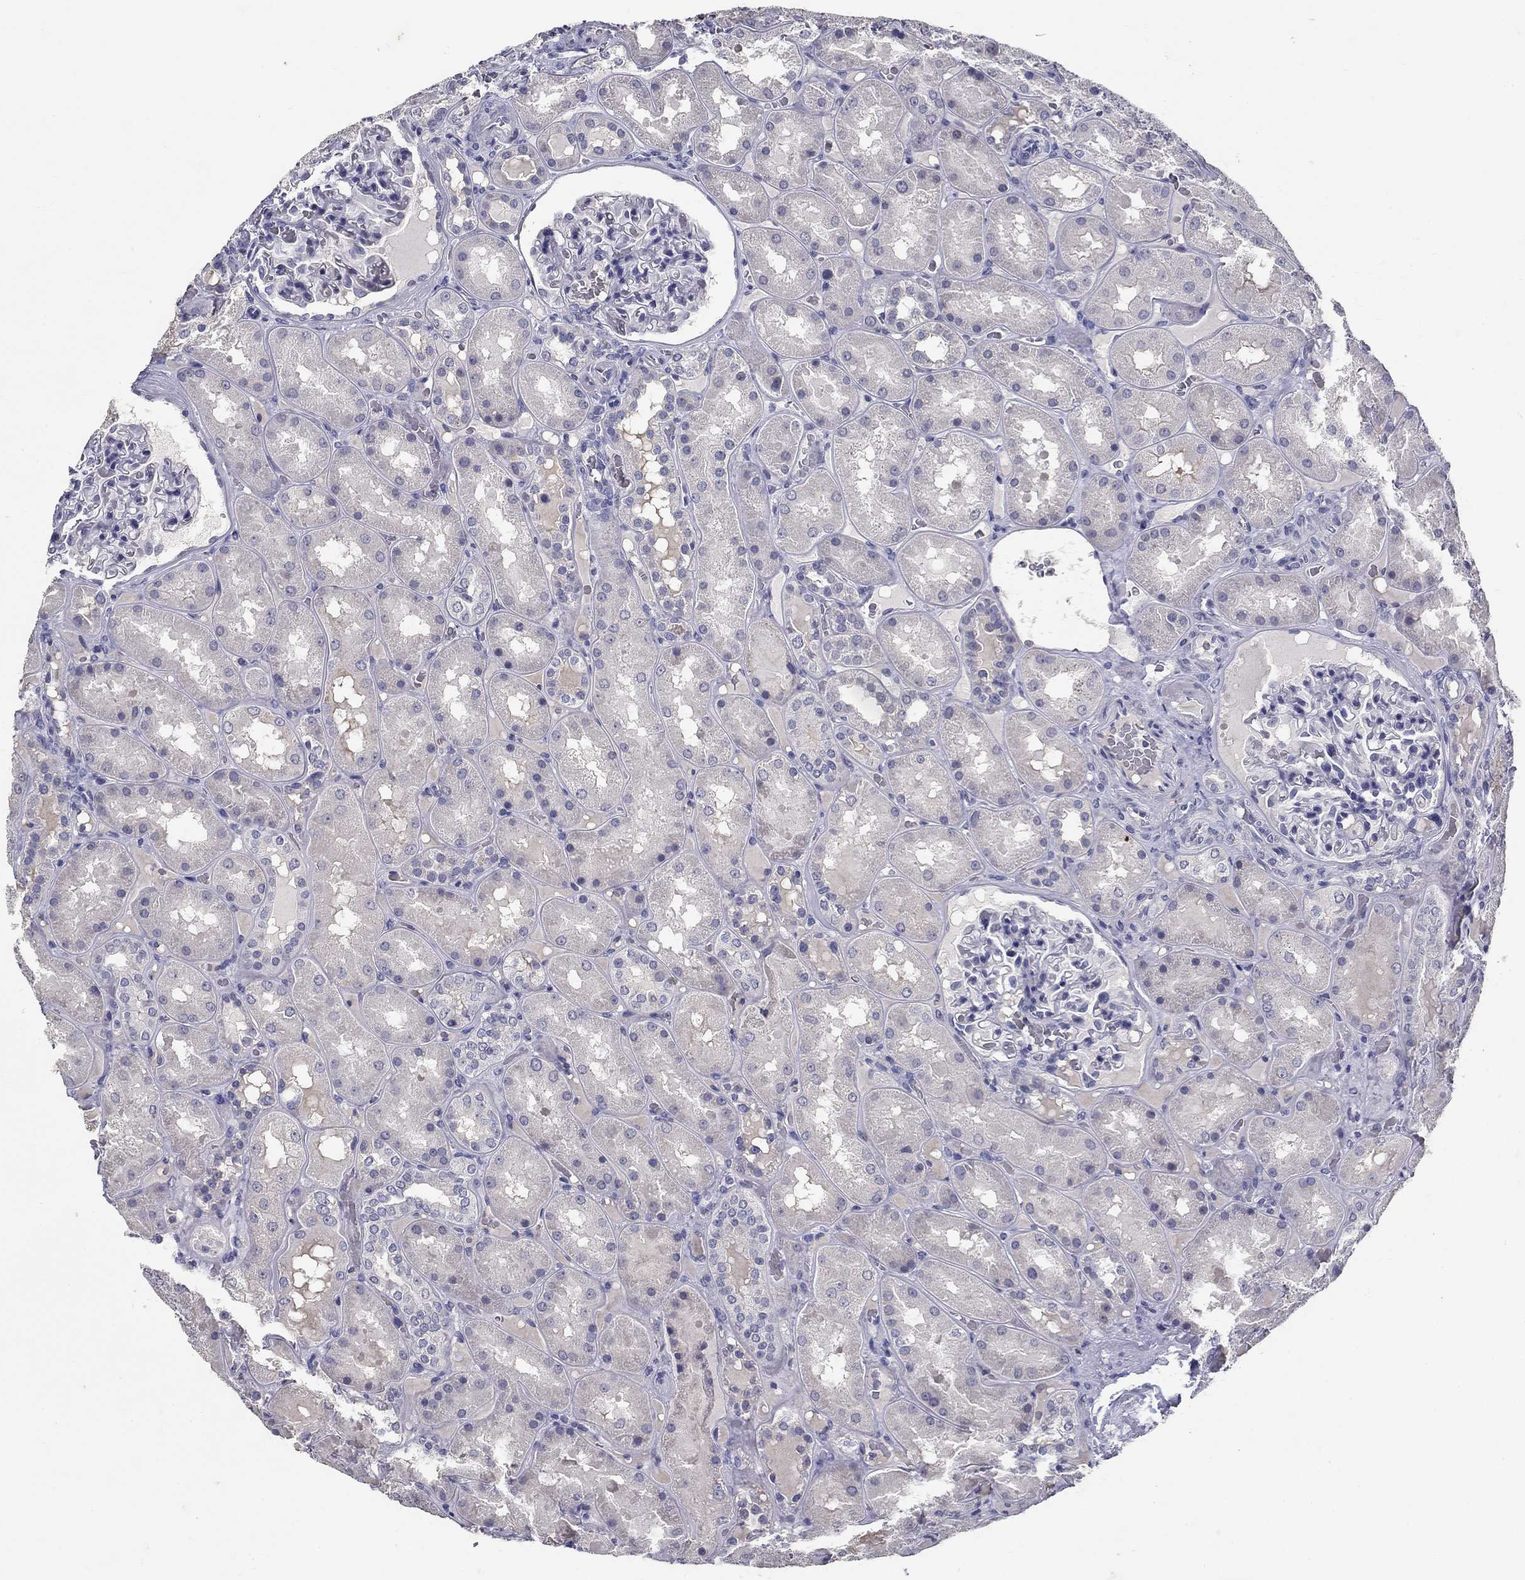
{"staining": {"intensity": "negative", "quantity": "none", "location": "none"}, "tissue": "kidney", "cell_type": "Cells in glomeruli", "image_type": "normal", "snomed": [{"axis": "morphology", "description": "Normal tissue, NOS"}, {"axis": "topography", "description": "Kidney"}], "caption": "IHC micrograph of normal human kidney stained for a protein (brown), which shows no positivity in cells in glomeruli. (Brightfield microscopy of DAB (3,3'-diaminobenzidine) IHC at high magnification).", "gene": "POMC", "patient": {"sex": "male", "age": 73}}